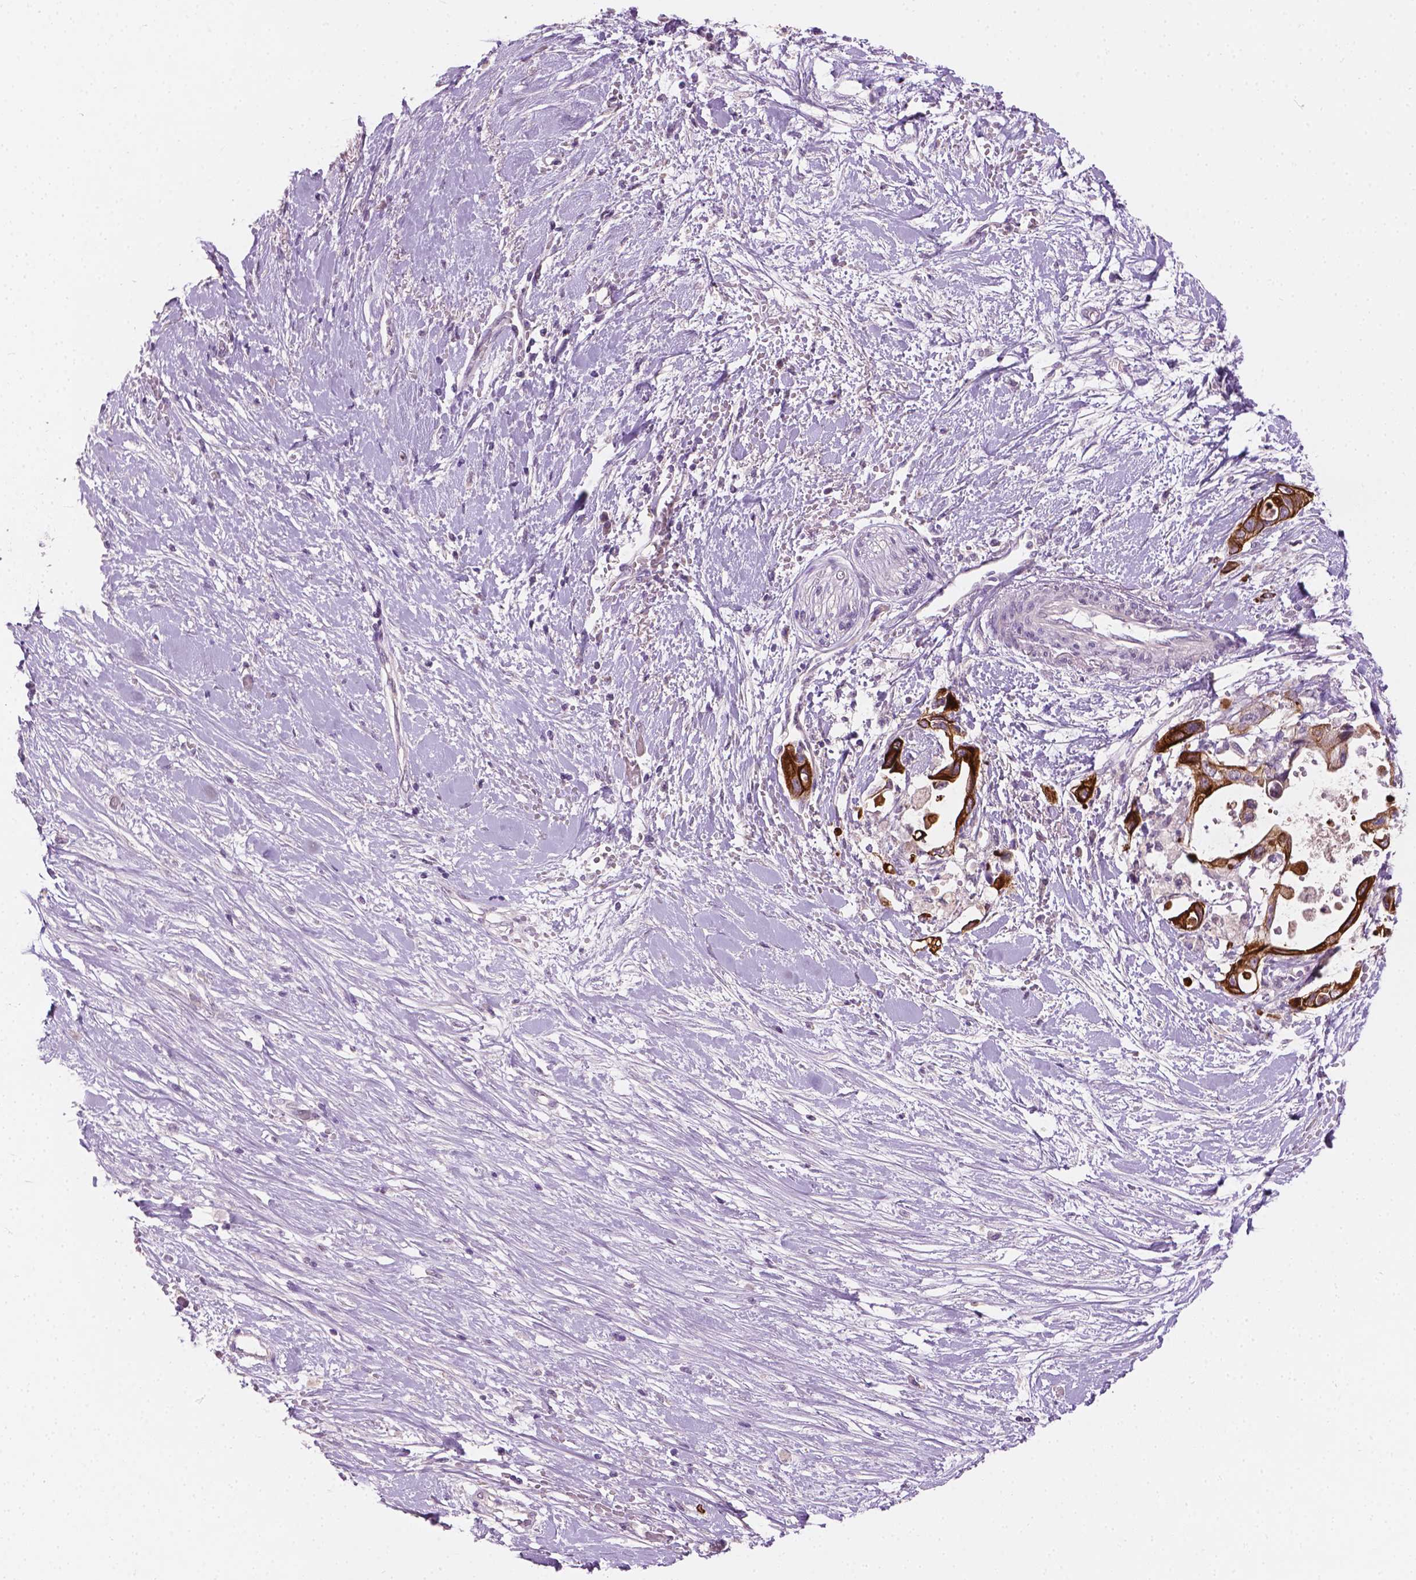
{"staining": {"intensity": "strong", "quantity": "25%-75%", "location": "cytoplasmic/membranous"}, "tissue": "pancreatic cancer", "cell_type": "Tumor cells", "image_type": "cancer", "snomed": [{"axis": "morphology", "description": "Adenocarcinoma, NOS"}, {"axis": "topography", "description": "Pancreas"}], "caption": "Protein staining of pancreatic adenocarcinoma tissue shows strong cytoplasmic/membranous expression in approximately 25%-75% of tumor cells.", "gene": "KRT17", "patient": {"sex": "female", "age": 63}}